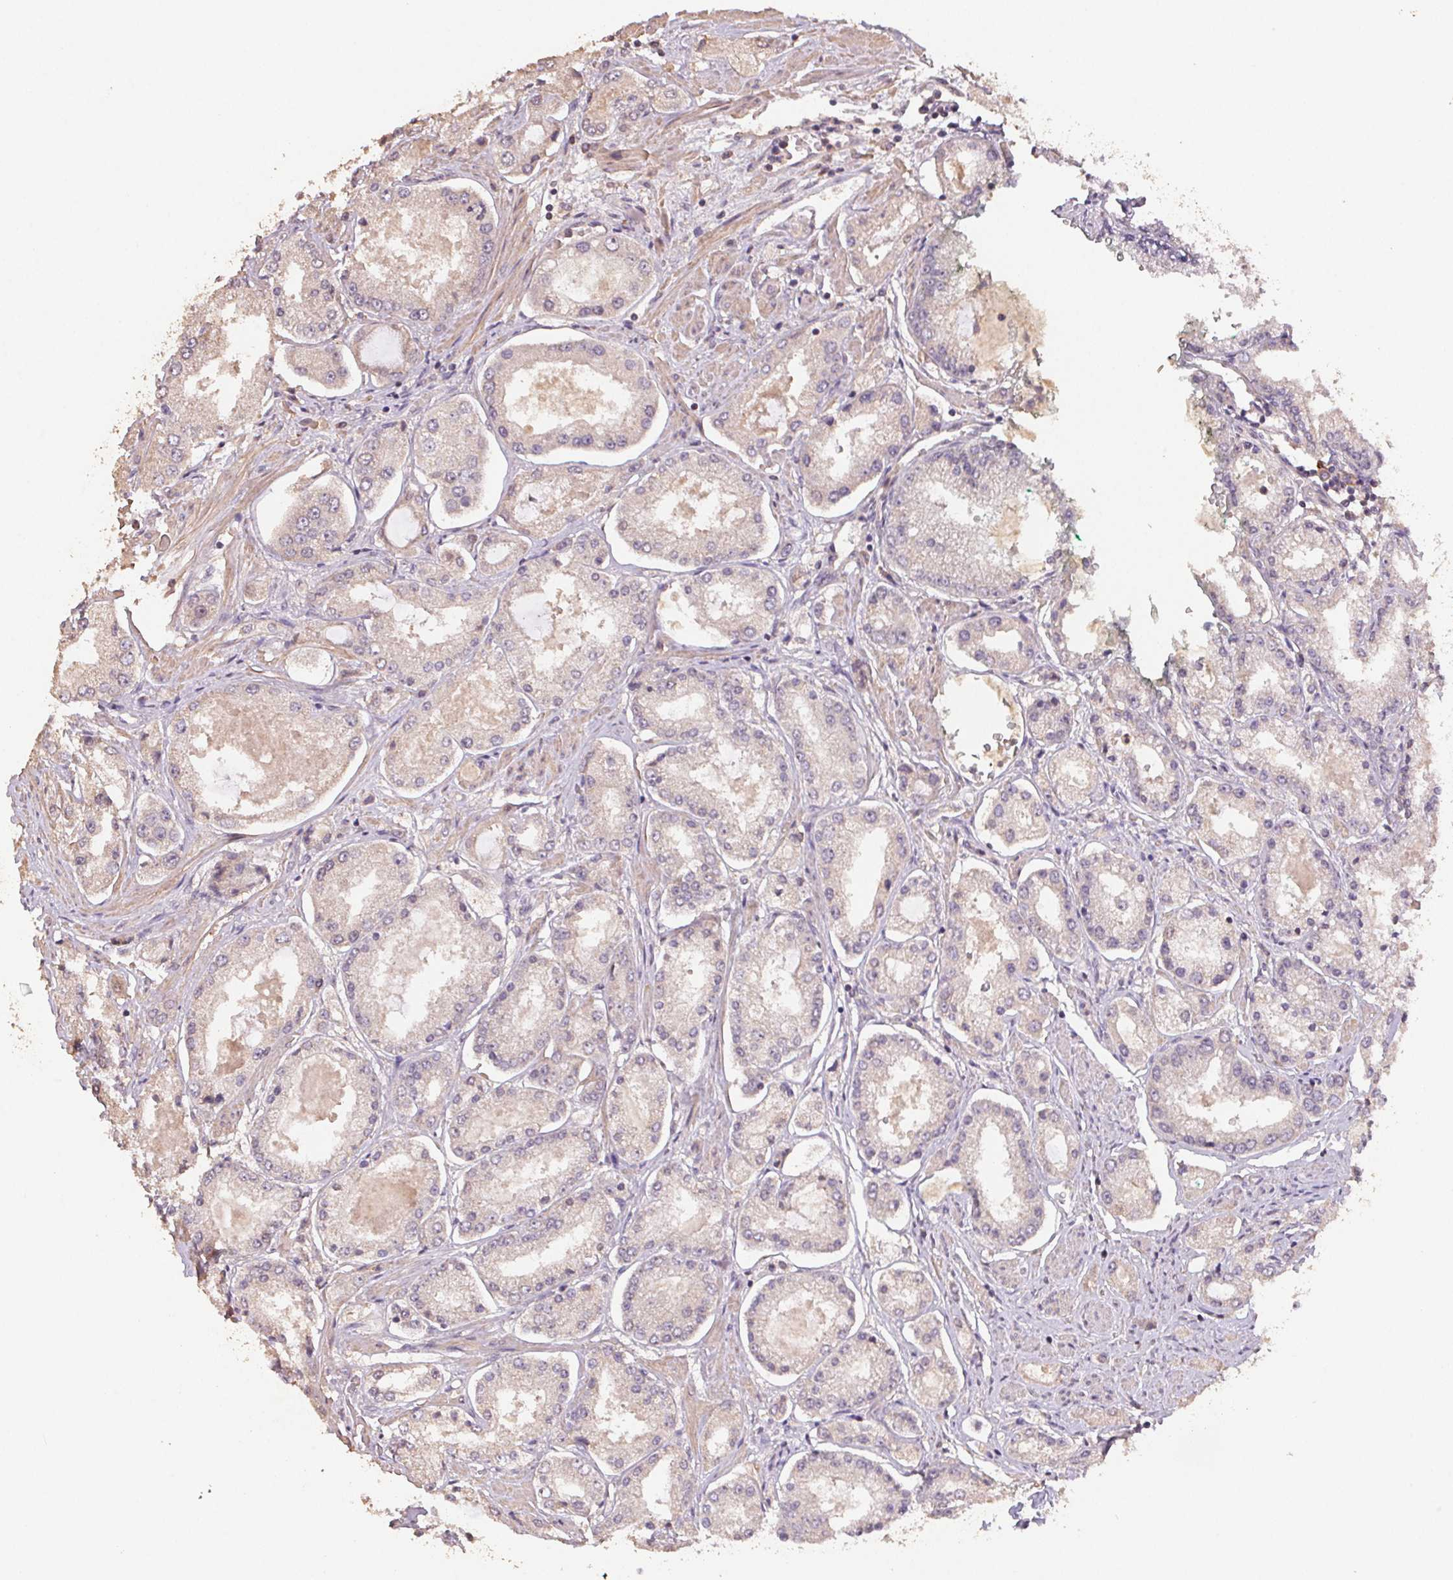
{"staining": {"intensity": "negative", "quantity": "none", "location": "none"}, "tissue": "prostate cancer", "cell_type": "Tumor cells", "image_type": "cancer", "snomed": [{"axis": "morphology", "description": "Adenocarcinoma, High grade"}, {"axis": "topography", "description": "Prostate"}], "caption": "Tumor cells show no significant positivity in high-grade adenocarcinoma (prostate).", "gene": "CENPF", "patient": {"sex": "male", "age": 69}}